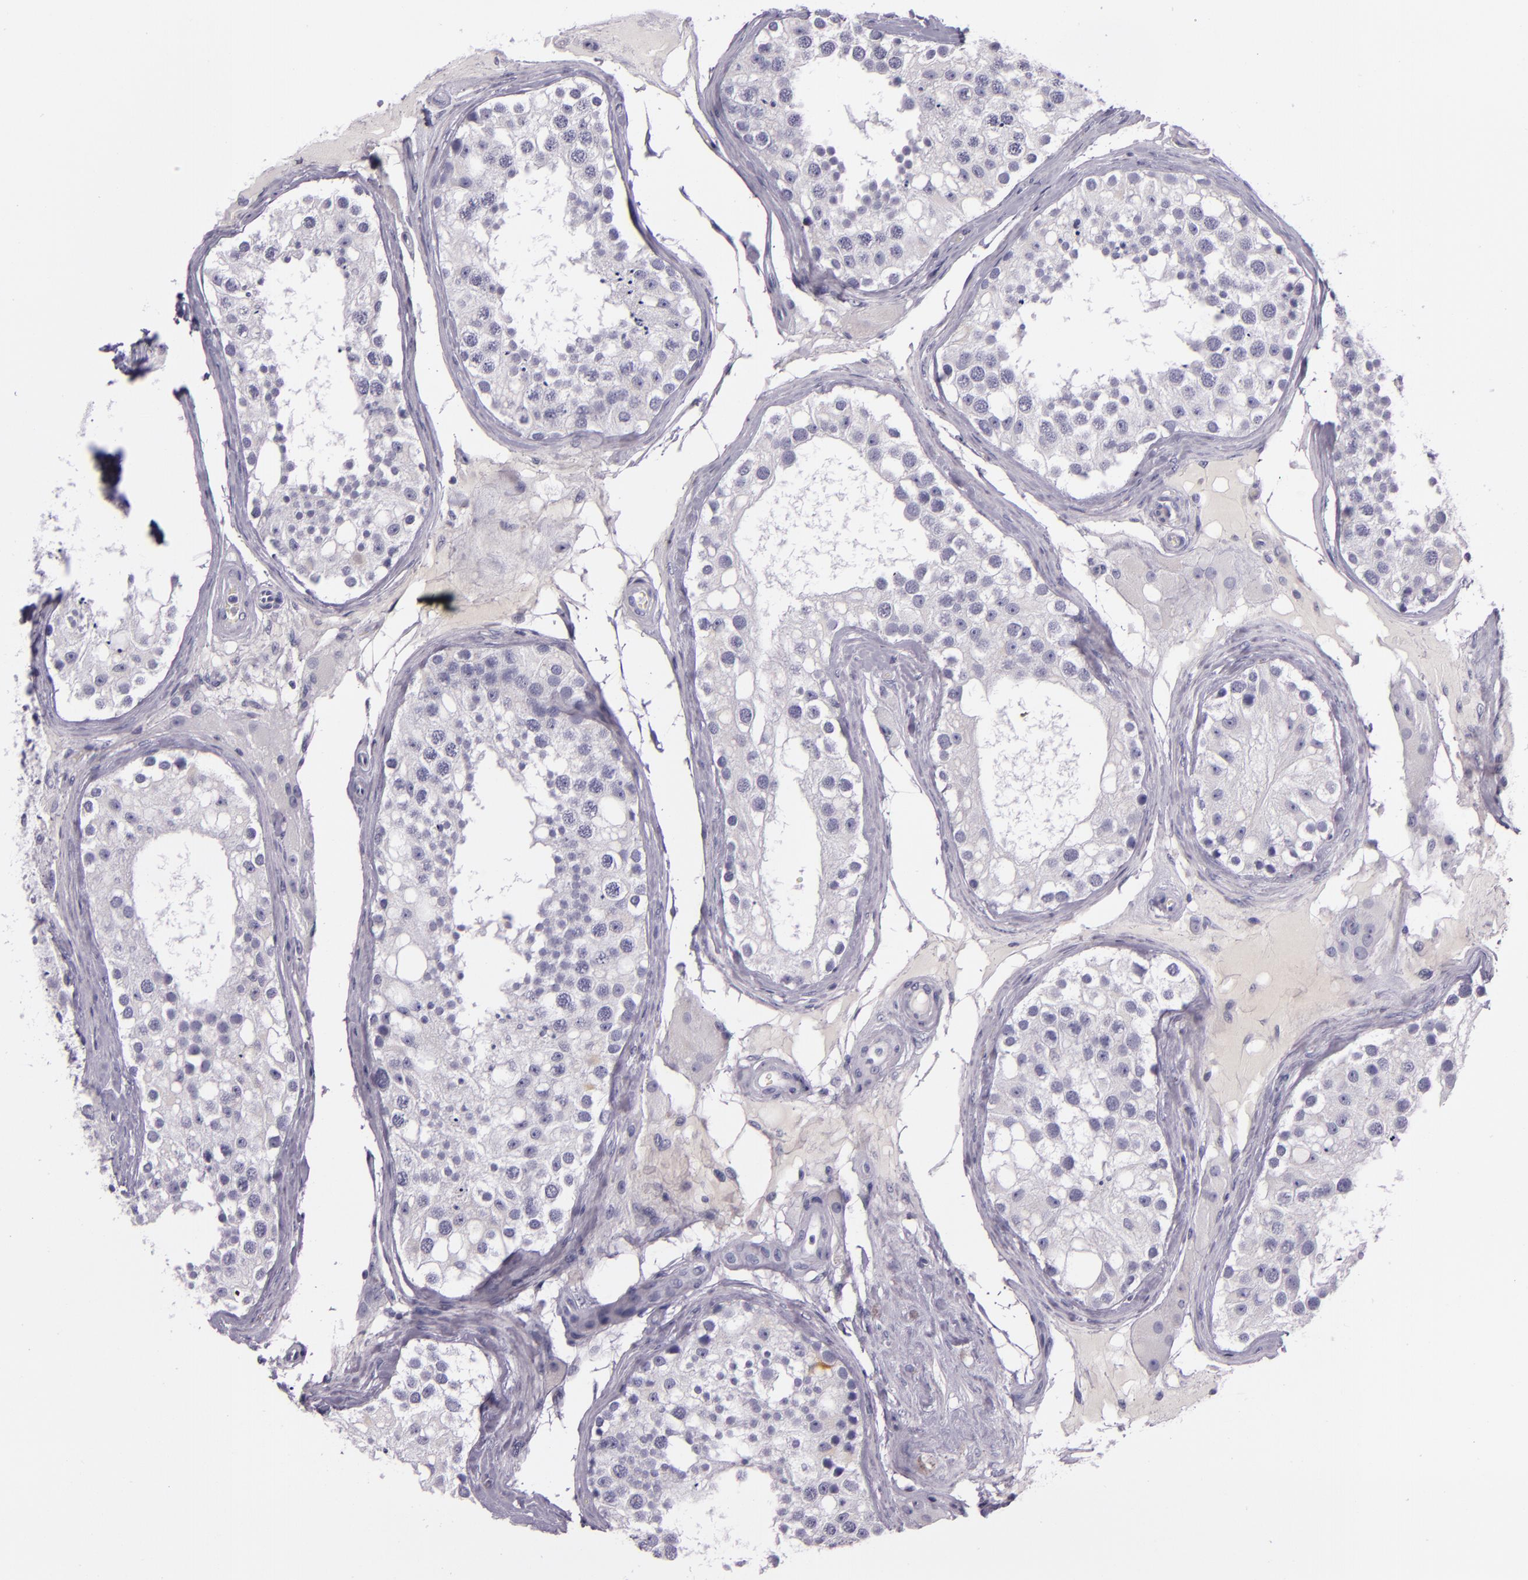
{"staining": {"intensity": "negative", "quantity": "none", "location": "none"}, "tissue": "testis", "cell_type": "Cells in seminiferous ducts", "image_type": "normal", "snomed": [{"axis": "morphology", "description": "Normal tissue, NOS"}, {"axis": "topography", "description": "Testis"}], "caption": "Immunohistochemistry micrograph of benign testis stained for a protein (brown), which demonstrates no positivity in cells in seminiferous ducts.", "gene": "INA", "patient": {"sex": "male", "age": 68}}